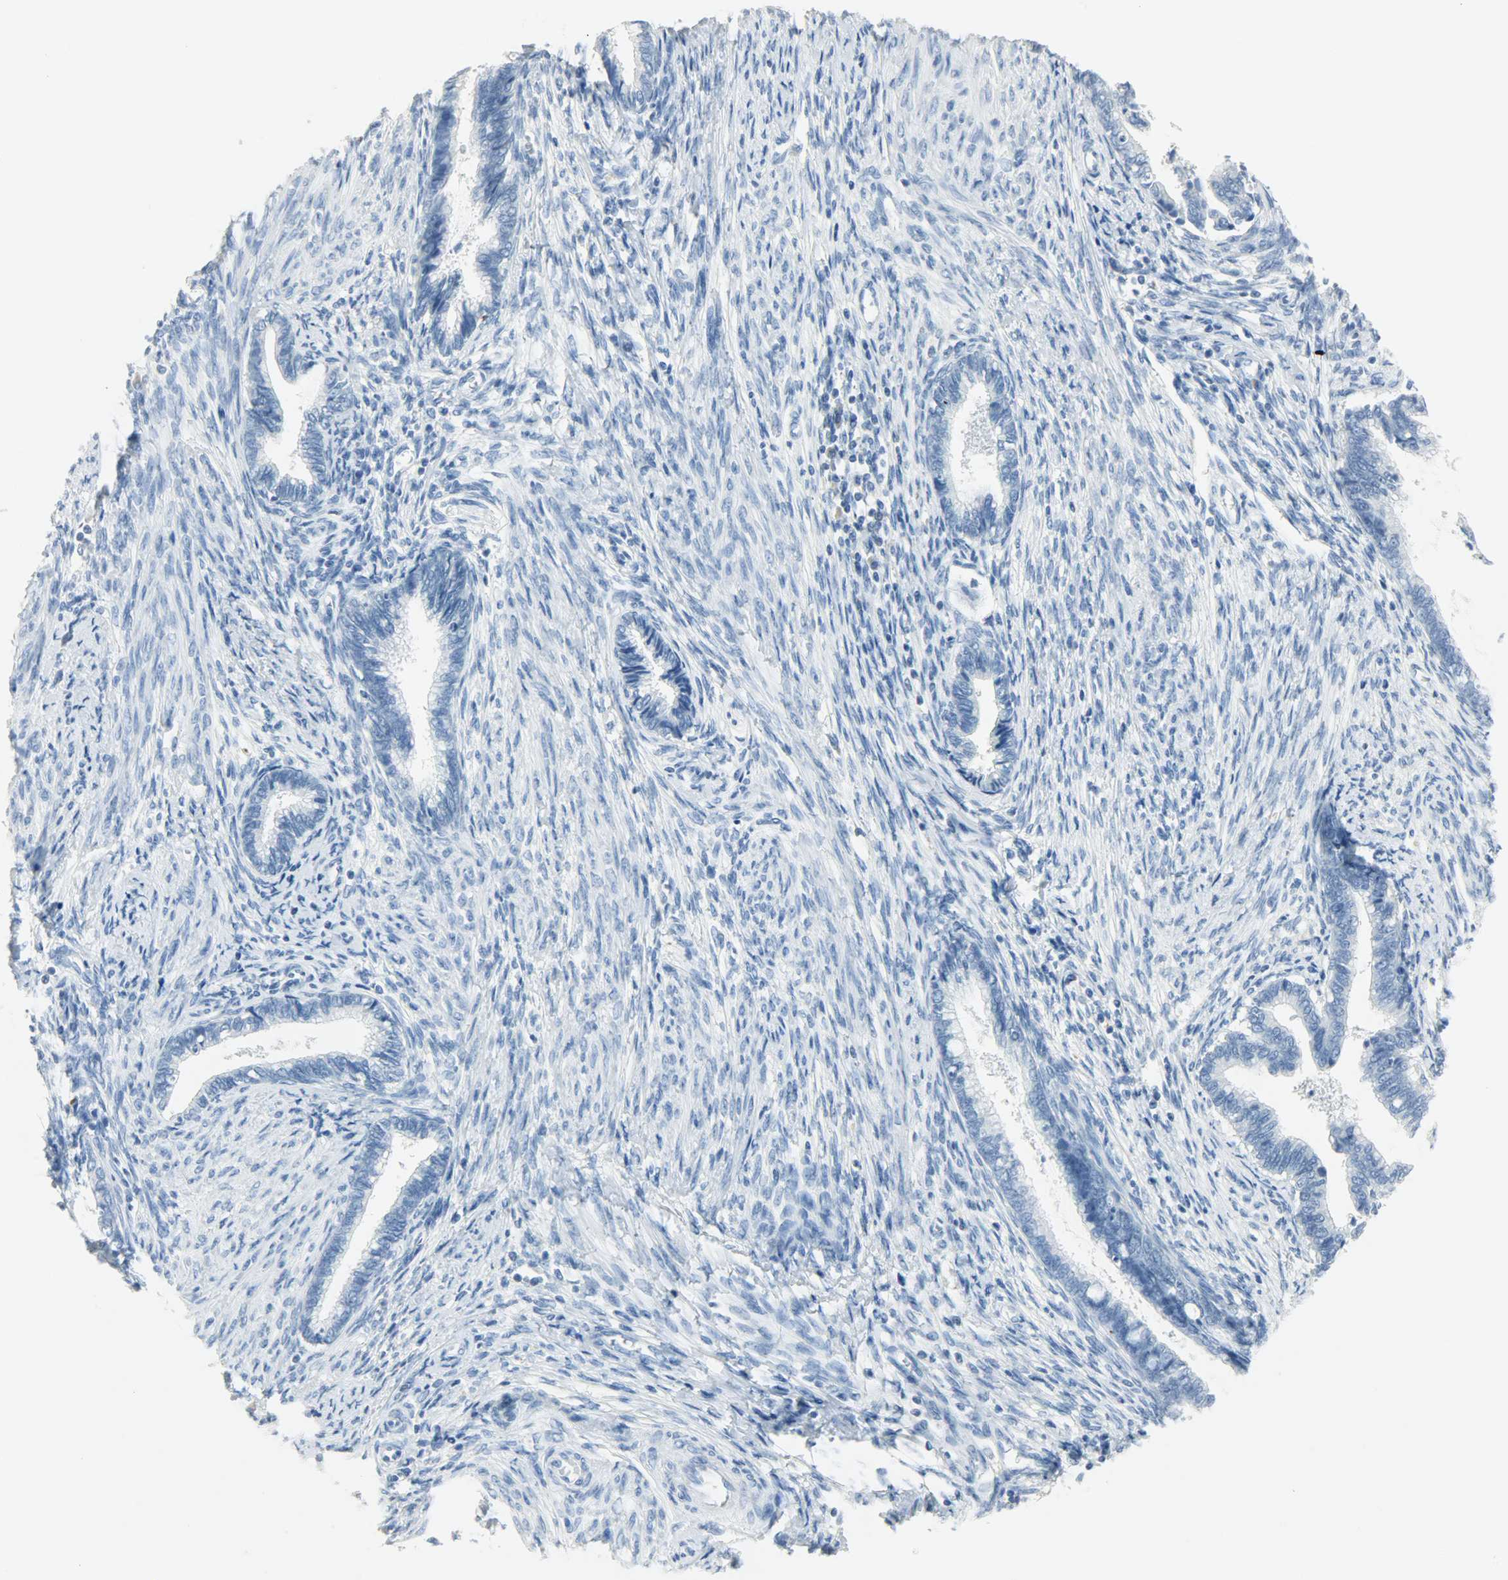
{"staining": {"intensity": "negative", "quantity": "none", "location": "none"}, "tissue": "cervical cancer", "cell_type": "Tumor cells", "image_type": "cancer", "snomed": [{"axis": "morphology", "description": "Adenocarcinoma, NOS"}, {"axis": "topography", "description": "Cervix"}], "caption": "Image shows no significant protein positivity in tumor cells of cervical cancer. Nuclei are stained in blue.", "gene": "PTPN6", "patient": {"sex": "female", "age": 44}}